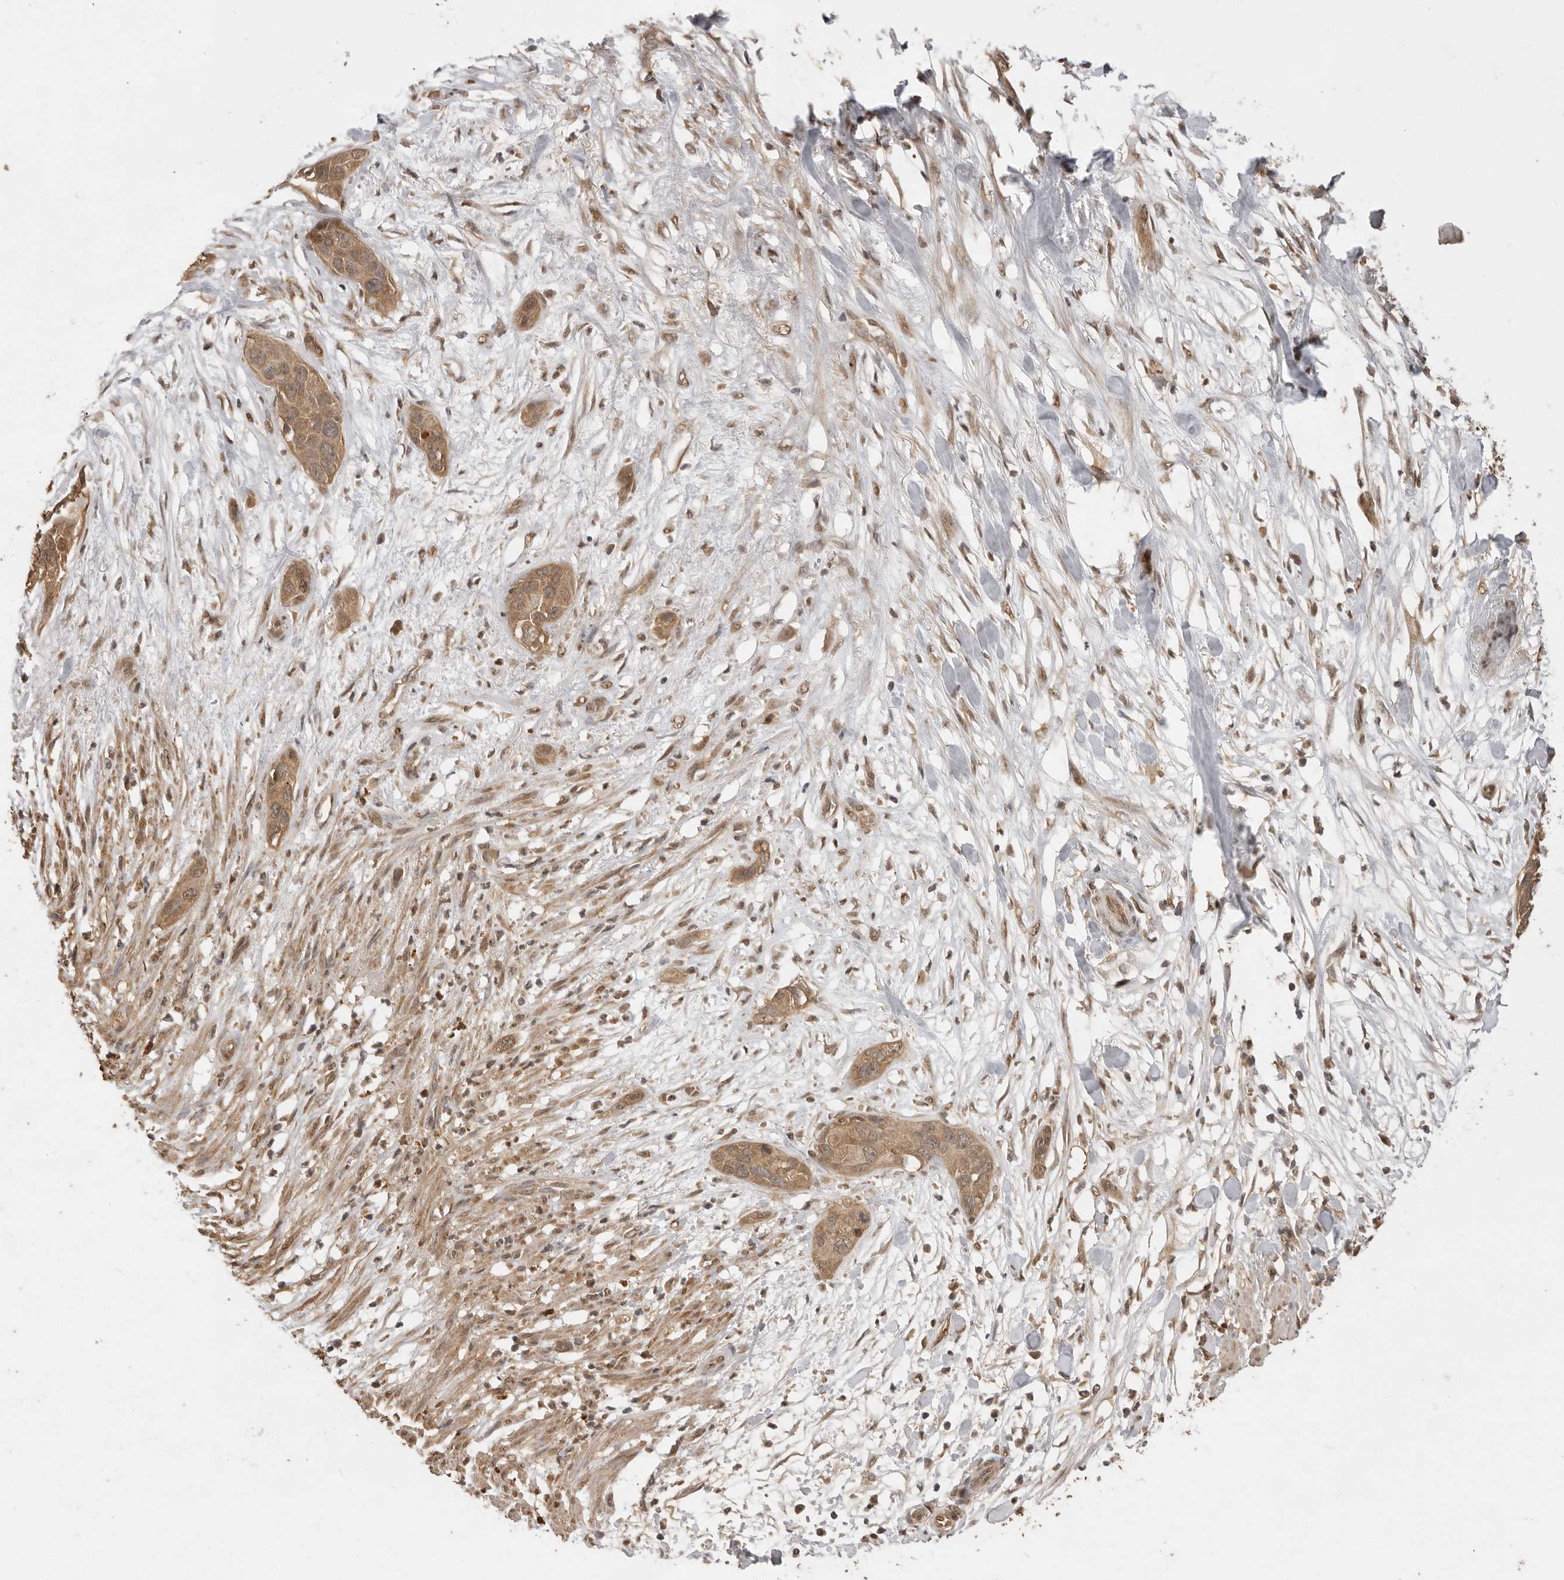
{"staining": {"intensity": "moderate", "quantity": ">75%", "location": "cytoplasmic/membranous"}, "tissue": "pancreatic cancer", "cell_type": "Tumor cells", "image_type": "cancer", "snomed": [{"axis": "morphology", "description": "Adenocarcinoma, NOS"}, {"axis": "topography", "description": "Pancreas"}], "caption": "Immunohistochemical staining of human pancreatic adenocarcinoma shows medium levels of moderate cytoplasmic/membranous protein staining in about >75% of tumor cells.", "gene": "JAG2", "patient": {"sex": "female", "age": 60}}